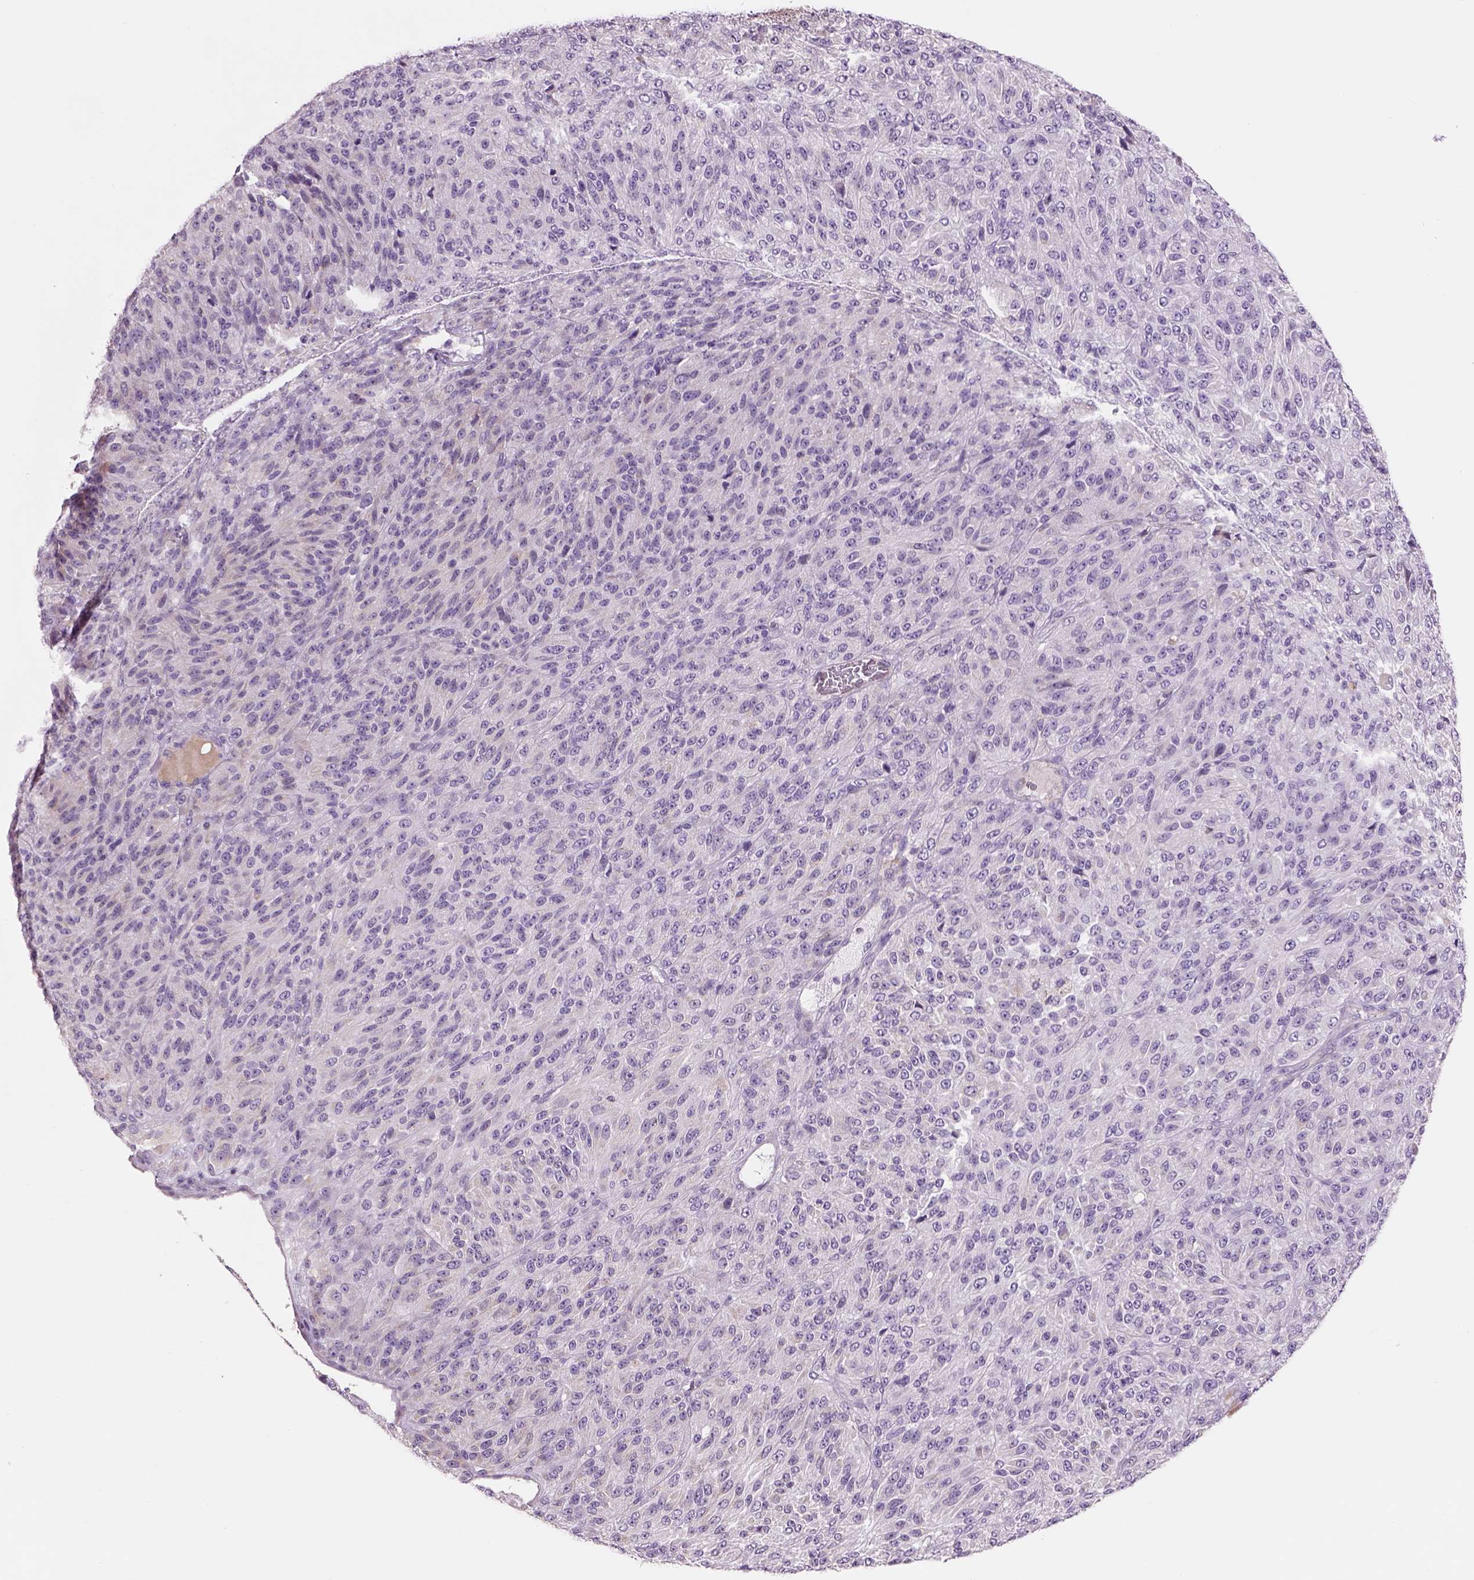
{"staining": {"intensity": "negative", "quantity": "none", "location": "none"}, "tissue": "melanoma", "cell_type": "Tumor cells", "image_type": "cancer", "snomed": [{"axis": "morphology", "description": "Malignant melanoma, Metastatic site"}, {"axis": "topography", "description": "Brain"}], "caption": "Immunohistochemistry image of human malignant melanoma (metastatic site) stained for a protein (brown), which exhibits no expression in tumor cells.", "gene": "IFT52", "patient": {"sex": "female", "age": 56}}